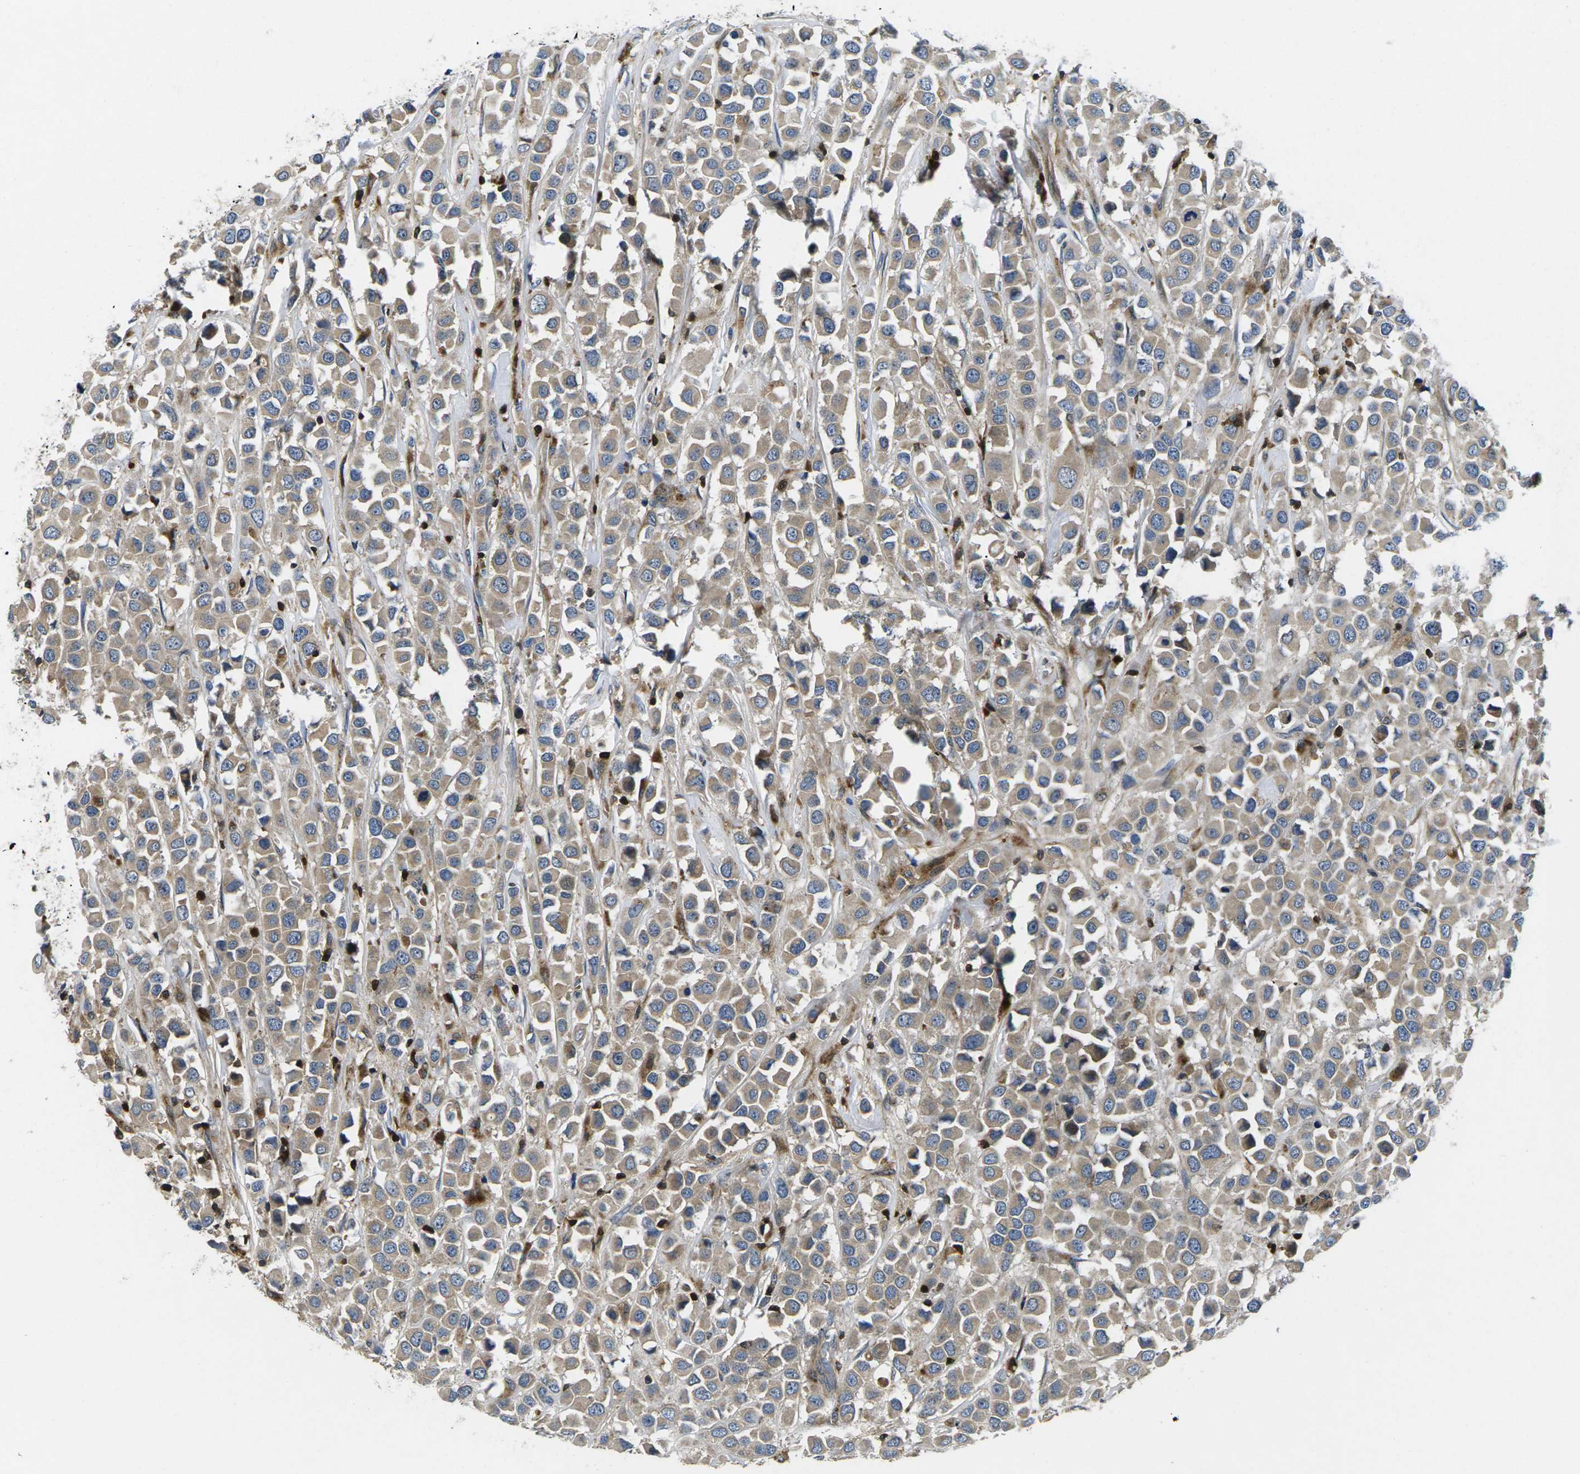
{"staining": {"intensity": "moderate", "quantity": ">75%", "location": "cytoplasmic/membranous"}, "tissue": "breast cancer", "cell_type": "Tumor cells", "image_type": "cancer", "snomed": [{"axis": "morphology", "description": "Duct carcinoma"}, {"axis": "topography", "description": "Breast"}], "caption": "Breast cancer (invasive ductal carcinoma) was stained to show a protein in brown. There is medium levels of moderate cytoplasmic/membranous staining in about >75% of tumor cells.", "gene": "PLCE1", "patient": {"sex": "female", "age": 61}}